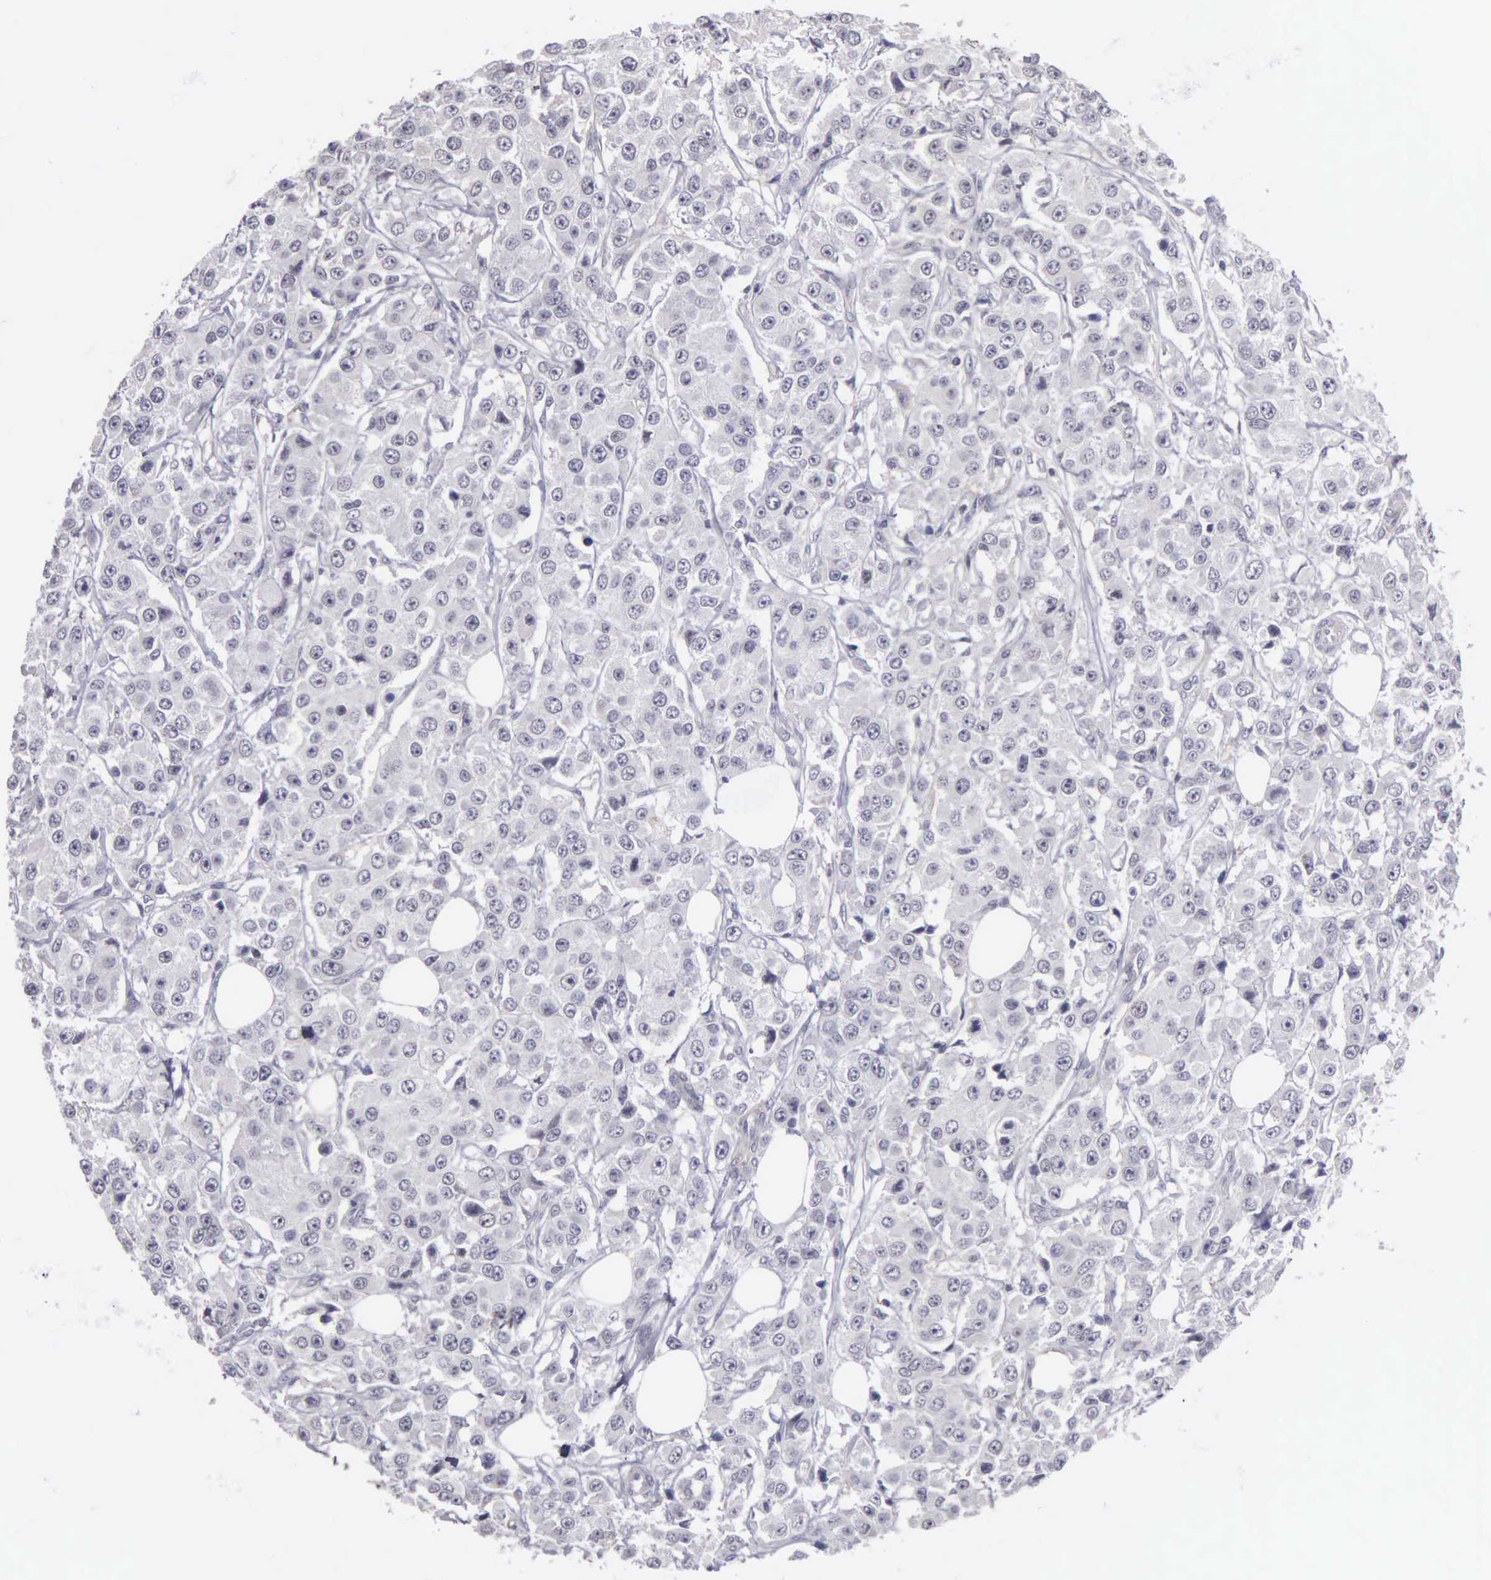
{"staining": {"intensity": "negative", "quantity": "none", "location": "none"}, "tissue": "breast cancer", "cell_type": "Tumor cells", "image_type": "cancer", "snomed": [{"axis": "morphology", "description": "Duct carcinoma"}, {"axis": "topography", "description": "Breast"}], "caption": "Protein analysis of breast cancer exhibits no significant expression in tumor cells.", "gene": "BRD1", "patient": {"sex": "female", "age": 58}}